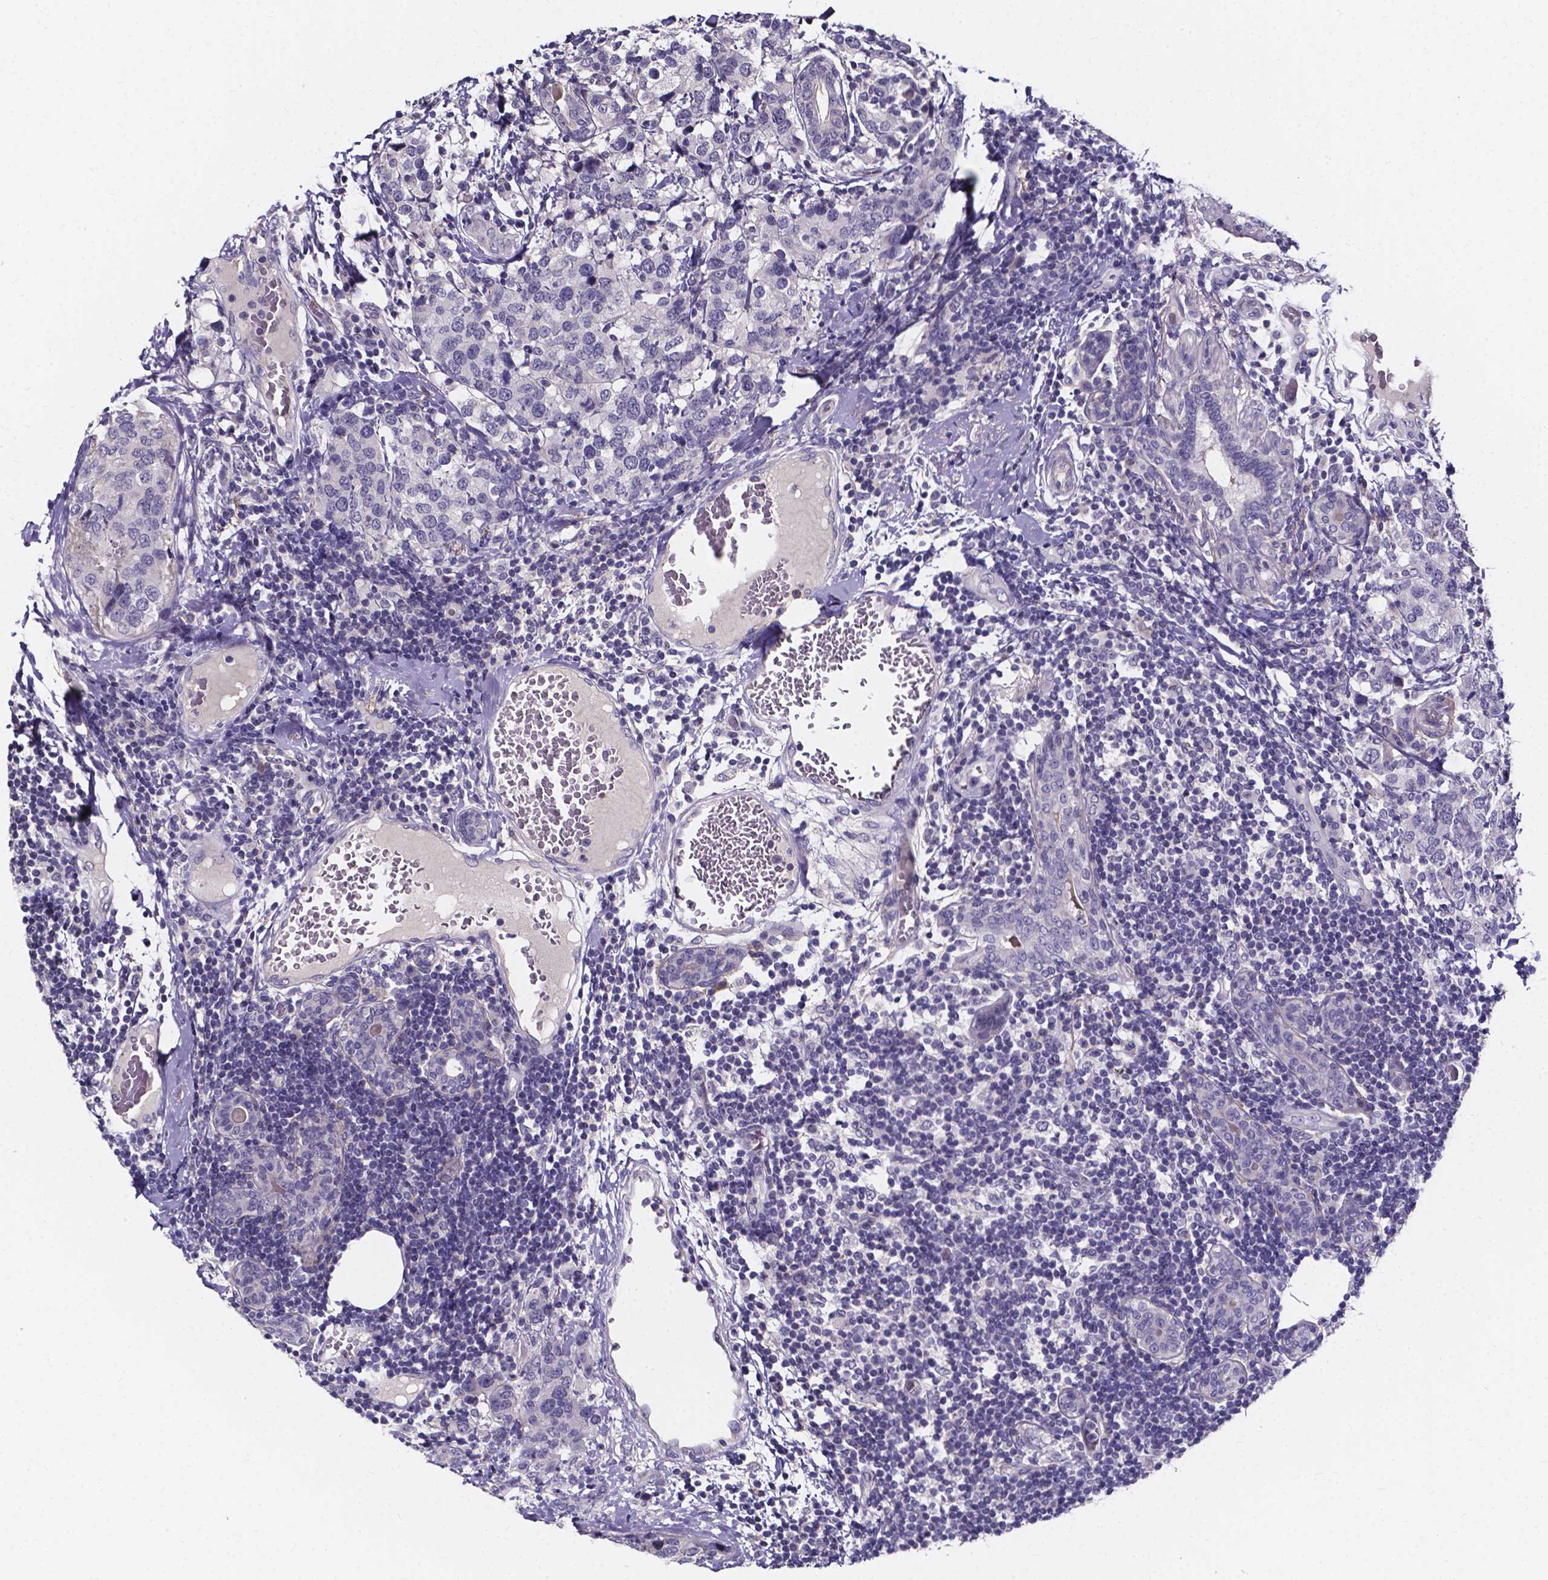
{"staining": {"intensity": "negative", "quantity": "none", "location": "none"}, "tissue": "breast cancer", "cell_type": "Tumor cells", "image_type": "cancer", "snomed": [{"axis": "morphology", "description": "Lobular carcinoma"}, {"axis": "topography", "description": "Breast"}], "caption": "There is no significant expression in tumor cells of lobular carcinoma (breast).", "gene": "SPOCD1", "patient": {"sex": "female", "age": 59}}